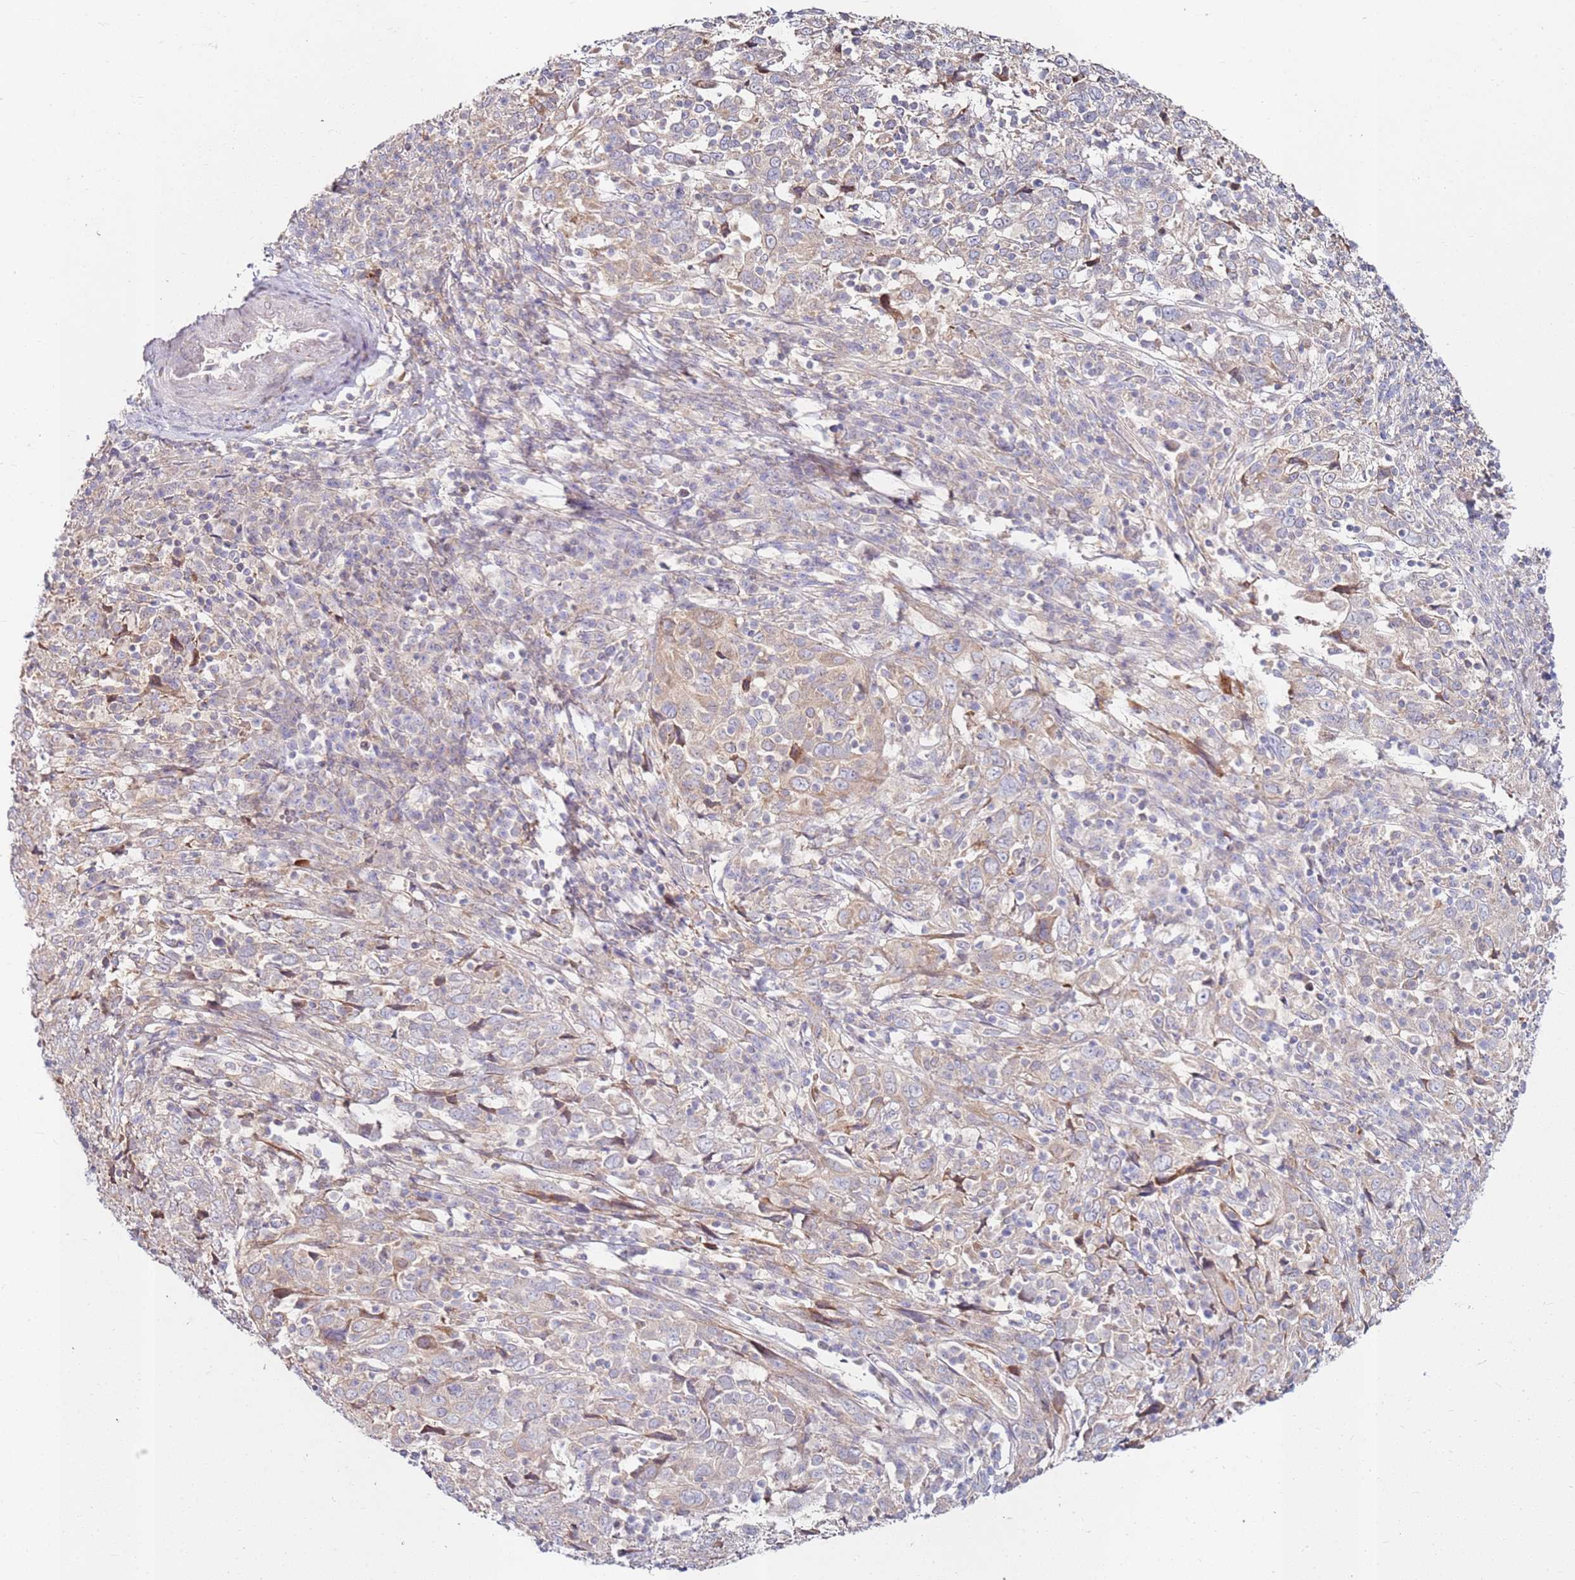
{"staining": {"intensity": "weak", "quantity": "<25%", "location": "cytoplasmic/membranous"}, "tissue": "cervical cancer", "cell_type": "Tumor cells", "image_type": "cancer", "snomed": [{"axis": "morphology", "description": "Squamous cell carcinoma, NOS"}, {"axis": "topography", "description": "Cervix"}], "caption": "Immunohistochemical staining of human squamous cell carcinoma (cervical) shows no significant expression in tumor cells. (Brightfield microscopy of DAB (3,3'-diaminobenzidine) IHC at high magnification).", "gene": "CNOT9", "patient": {"sex": "female", "age": 46}}